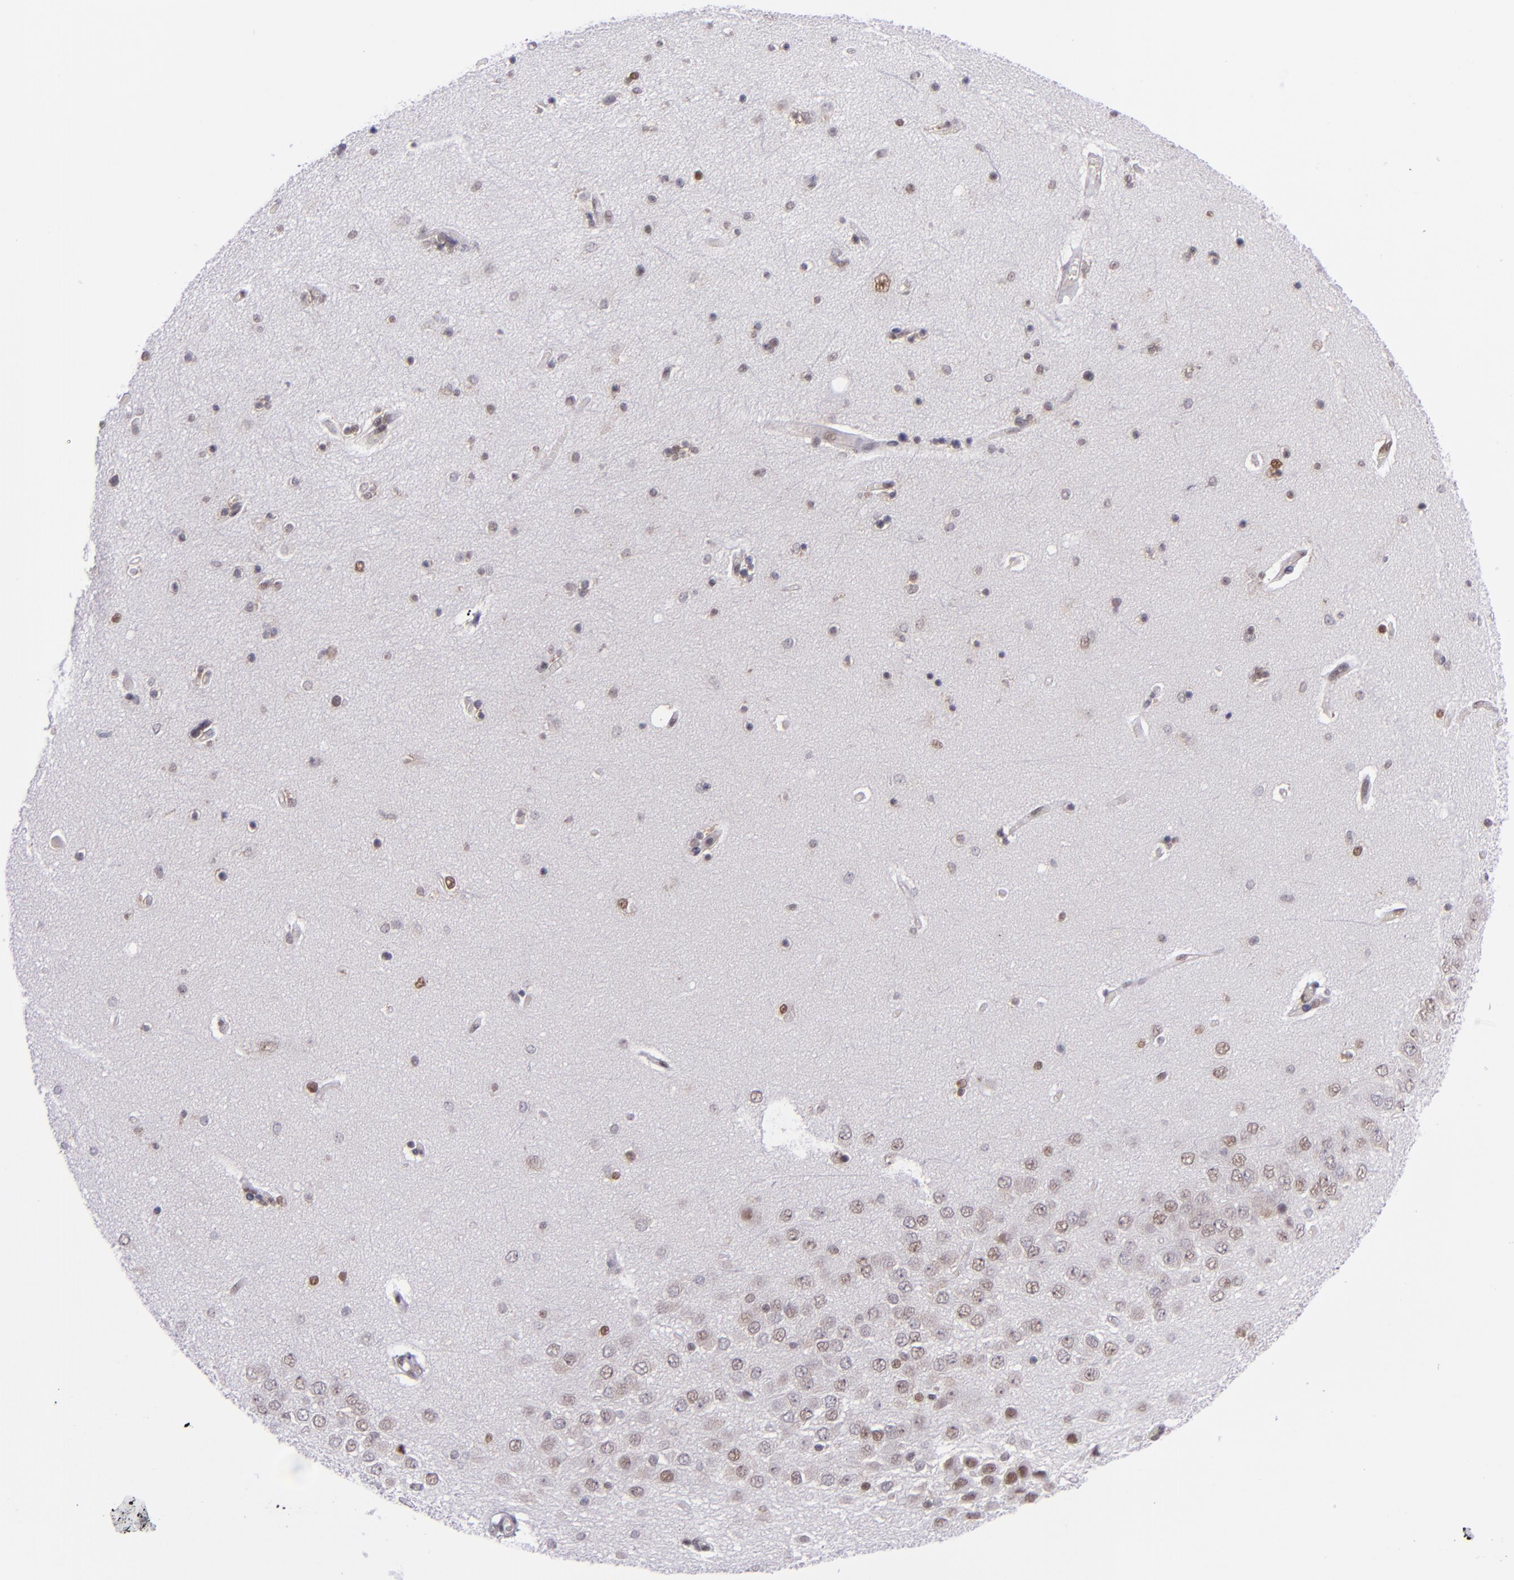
{"staining": {"intensity": "moderate", "quantity": ">75%", "location": "nuclear"}, "tissue": "hippocampus", "cell_type": "Glial cells", "image_type": "normal", "snomed": [{"axis": "morphology", "description": "Normal tissue, NOS"}, {"axis": "topography", "description": "Hippocampus"}], "caption": "A high-resolution photomicrograph shows immunohistochemistry staining of unremarkable hippocampus, which shows moderate nuclear staining in about >75% of glial cells.", "gene": "BAG1", "patient": {"sex": "female", "age": 54}}